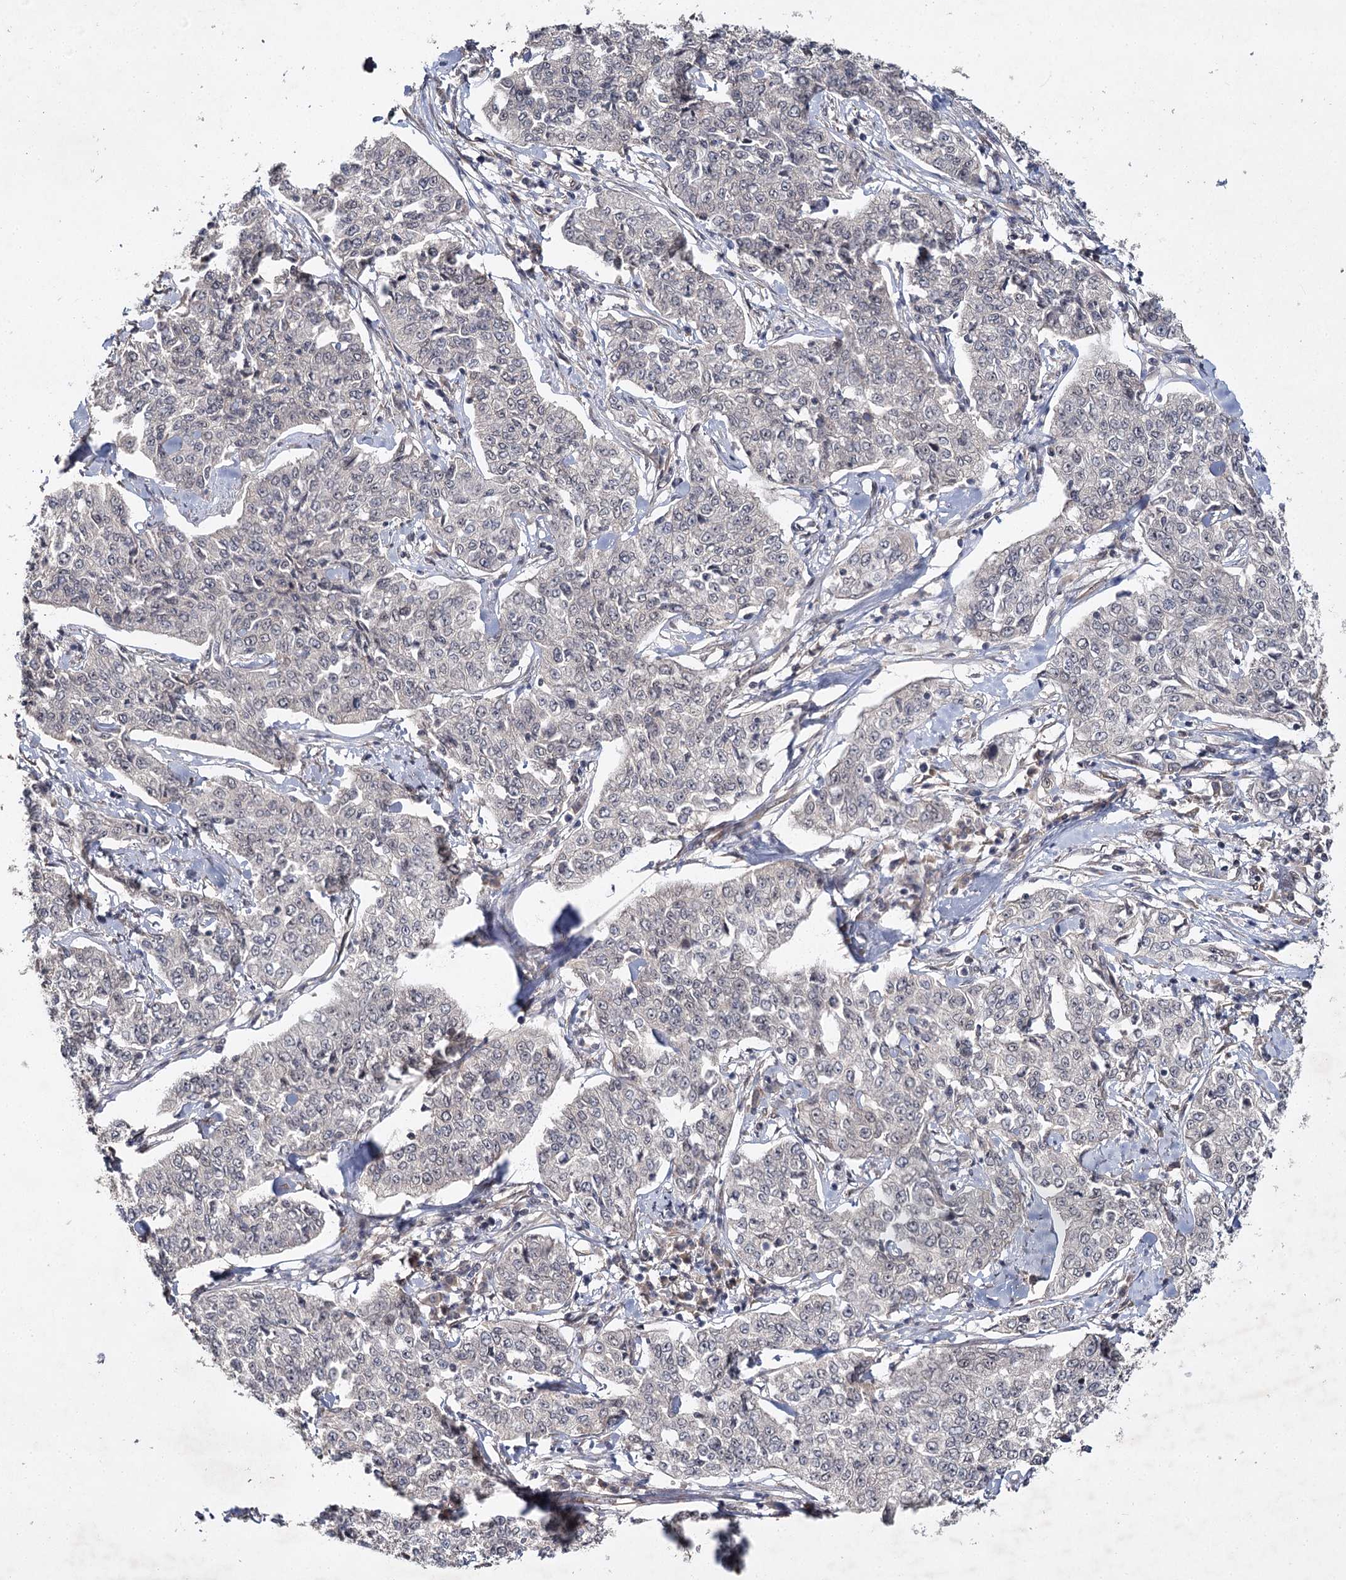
{"staining": {"intensity": "negative", "quantity": "none", "location": "none"}, "tissue": "cervical cancer", "cell_type": "Tumor cells", "image_type": "cancer", "snomed": [{"axis": "morphology", "description": "Squamous cell carcinoma, NOS"}, {"axis": "topography", "description": "Cervix"}], "caption": "Cervical cancer stained for a protein using IHC reveals no positivity tumor cells.", "gene": "DCUN1D4", "patient": {"sex": "female", "age": 35}}